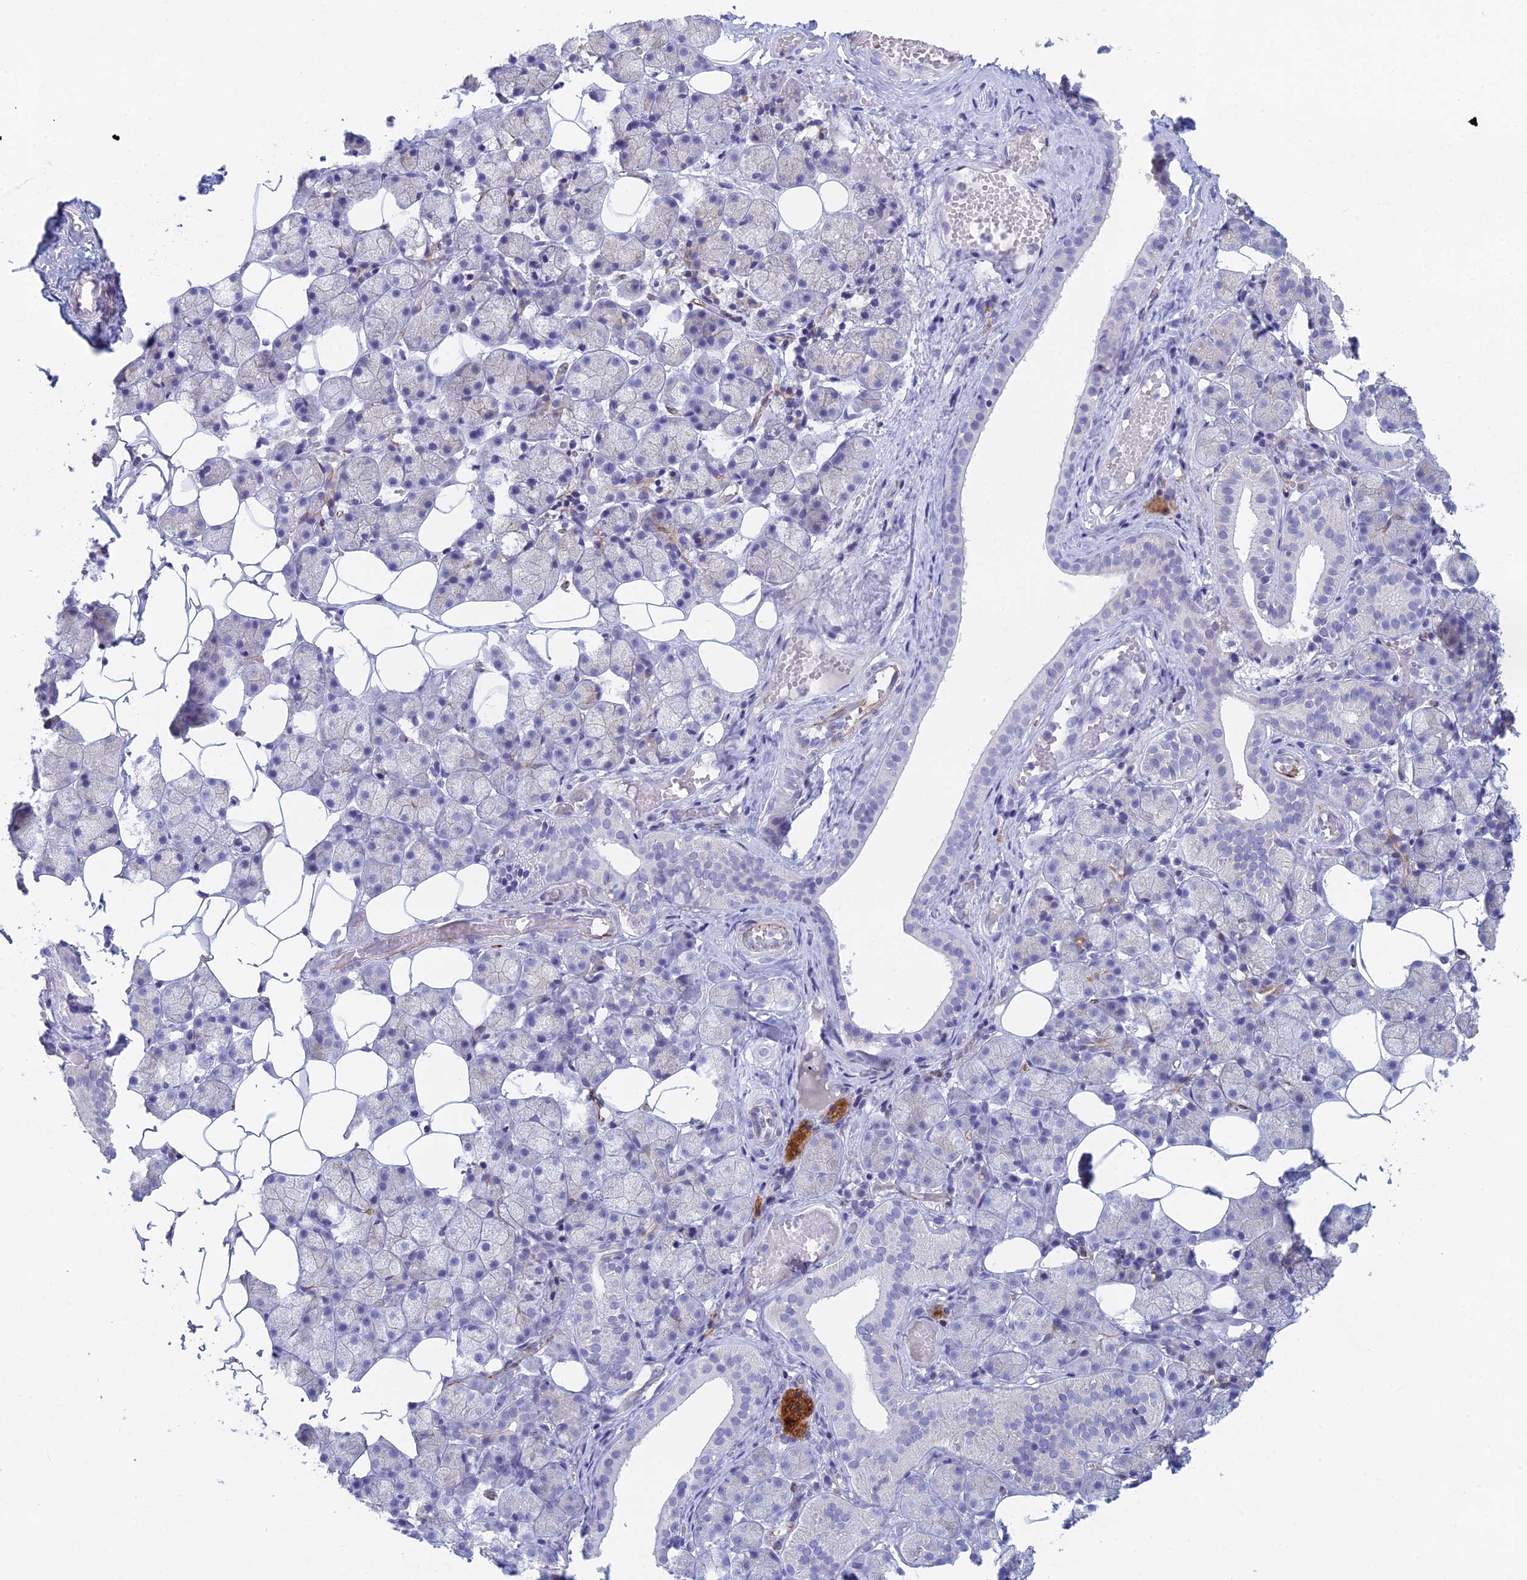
{"staining": {"intensity": "negative", "quantity": "none", "location": "none"}, "tissue": "salivary gland", "cell_type": "Glandular cells", "image_type": "normal", "snomed": [{"axis": "morphology", "description": "Normal tissue, NOS"}, {"axis": "topography", "description": "Salivary gland"}], "caption": "High power microscopy image of an immunohistochemistry (IHC) photomicrograph of benign salivary gland, revealing no significant staining in glandular cells. (Brightfield microscopy of DAB (3,3'-diaminobenzidine) immunohistochemistry at high magnification).", "gene": "FERD3L", "patient": {"sex": "female", "age": 33}}